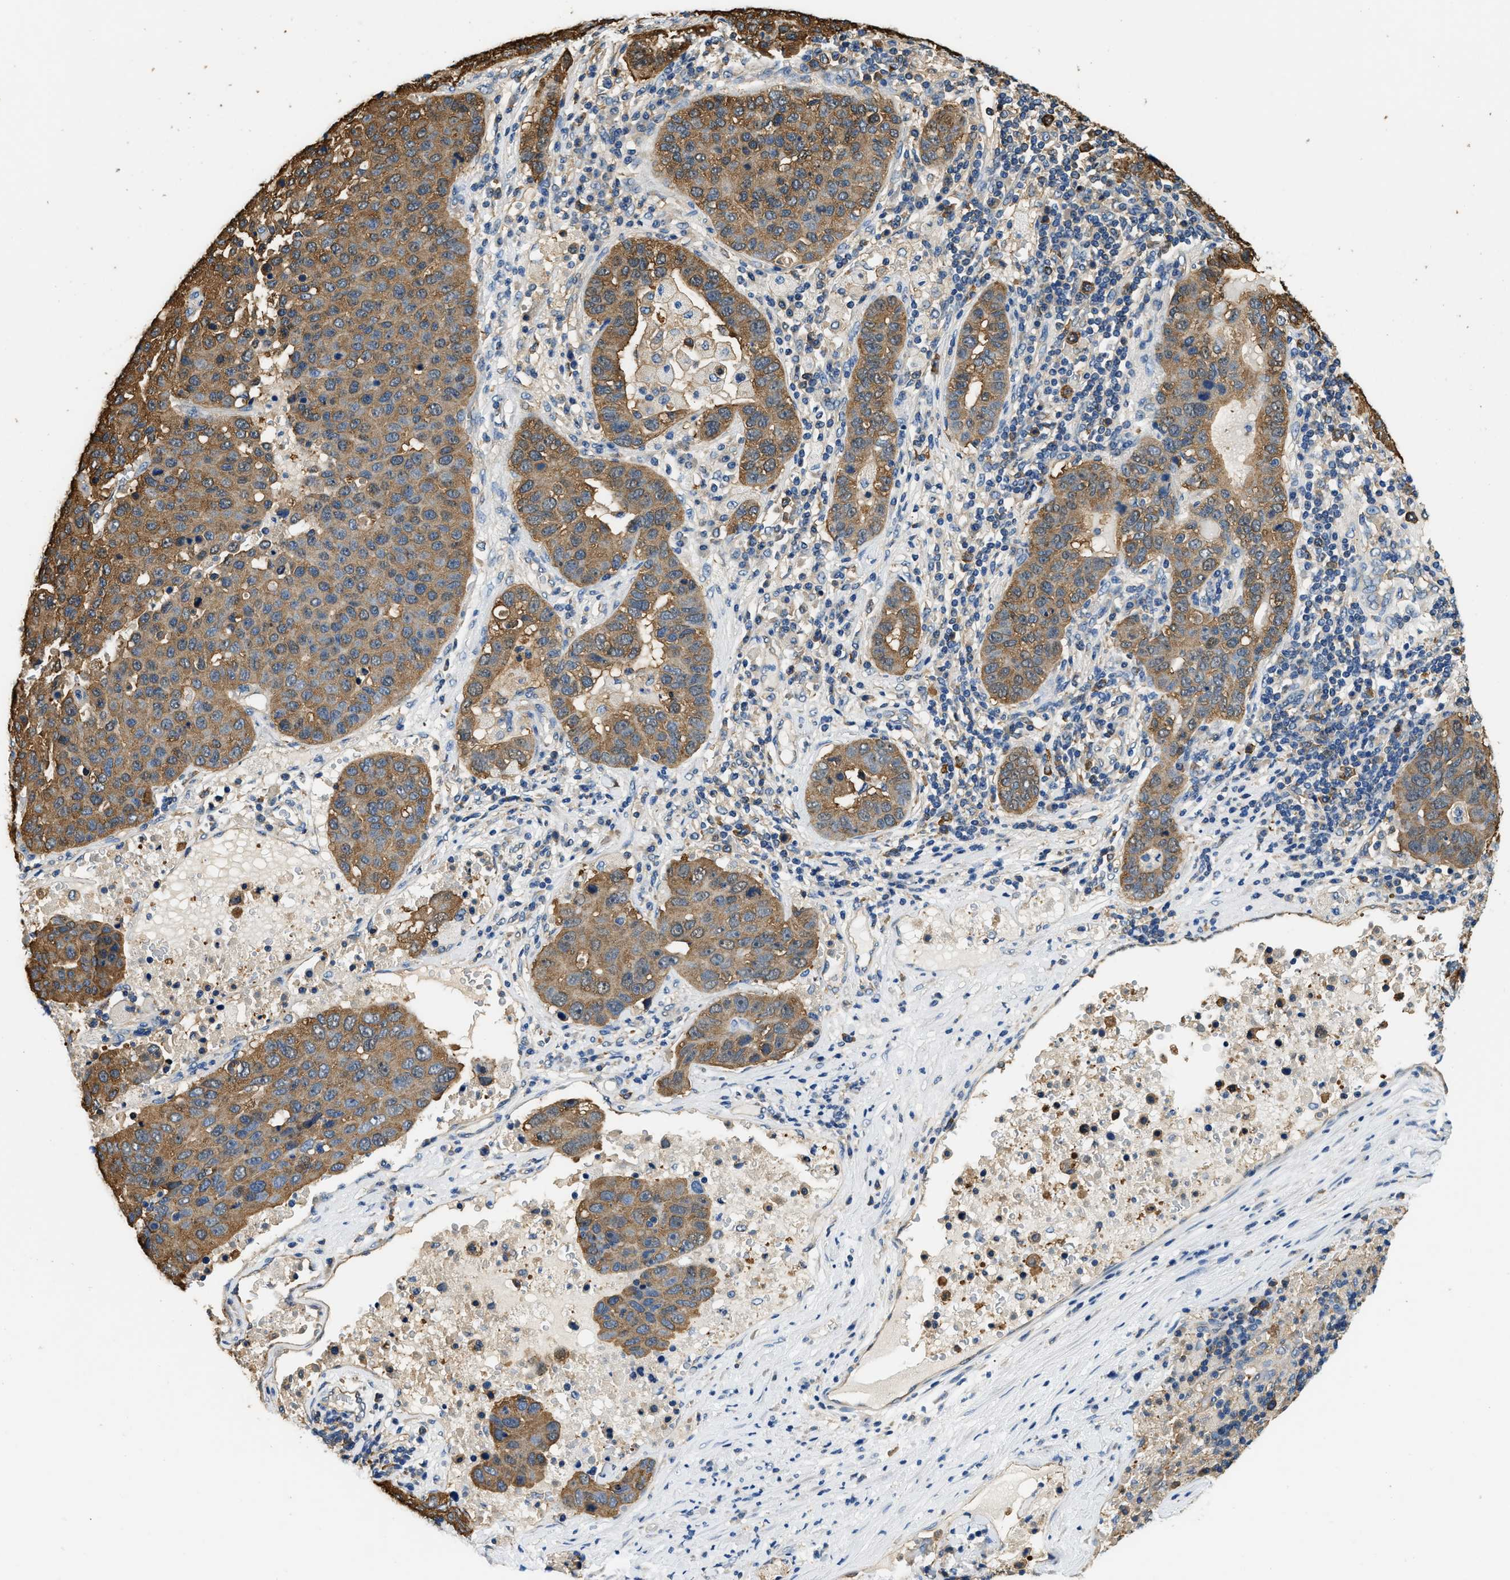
{"staining": {"intensity": "moderate", "quantity": ">75%", "location": "cytoplasmic/membranous"}, "tissue": "pancreatic cancer", "cell_type": "Tumor cells", "image_type": "cancer", "snomed": [{"axis": "morphology", "description": "Adenocarcinoma, NOS"}, {"axis": "topography", "description": "Pancreas"}], "caption": "High-power microscopy captured an immunohistochemistry (IHC) histopathology image of pancreatic cancer, revealing moderate cytoplasmic/membranous staining in approximately >75% of tumor cells. (DAB (3,3'-diaminobenzidine) = brown stain, brightfield microscopy at high magnification).", "gene": "PPP2R1B", "patient": {"sex": "female", "age": 61}}